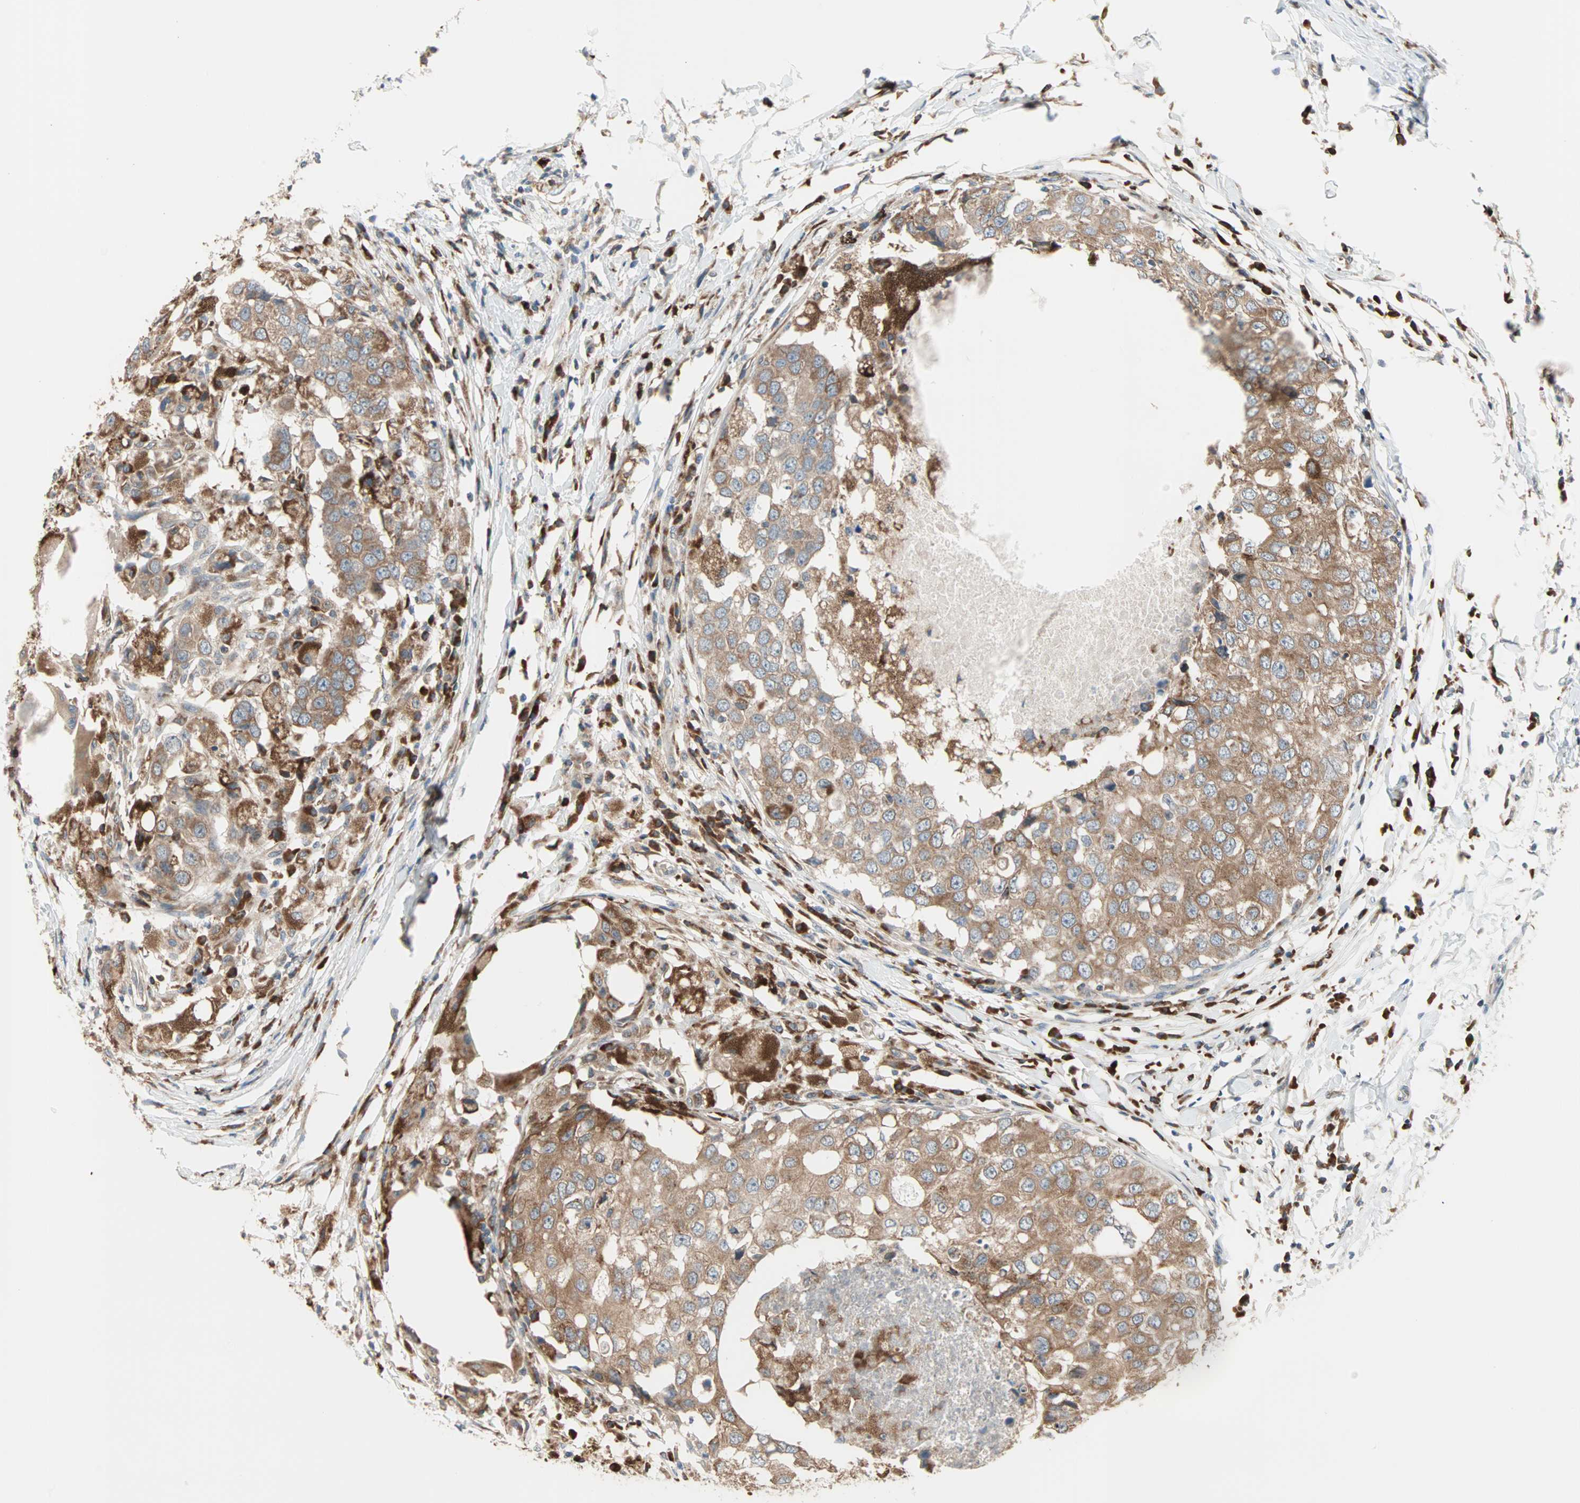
{"staining": {"intensity": "moderate", "quantity": ">75%", "location": "cytoplasmic/membranous"}, "tissue": "breast cancer", "cell_type": "Tumor cells", "image_type": "cancer", "snomed": [{"axis": "morphology", "description": "Duct carcinoma"}, {"axis": "topography", "description": "Breast"}], "caption": "IHC of human breast cancer demonstrates medium levels of moderate cytoplasmic/membranous expression in about >75% of tumor cells.", "gene": "SAR1A", "patient": {"sex": "female", "age": 27}}